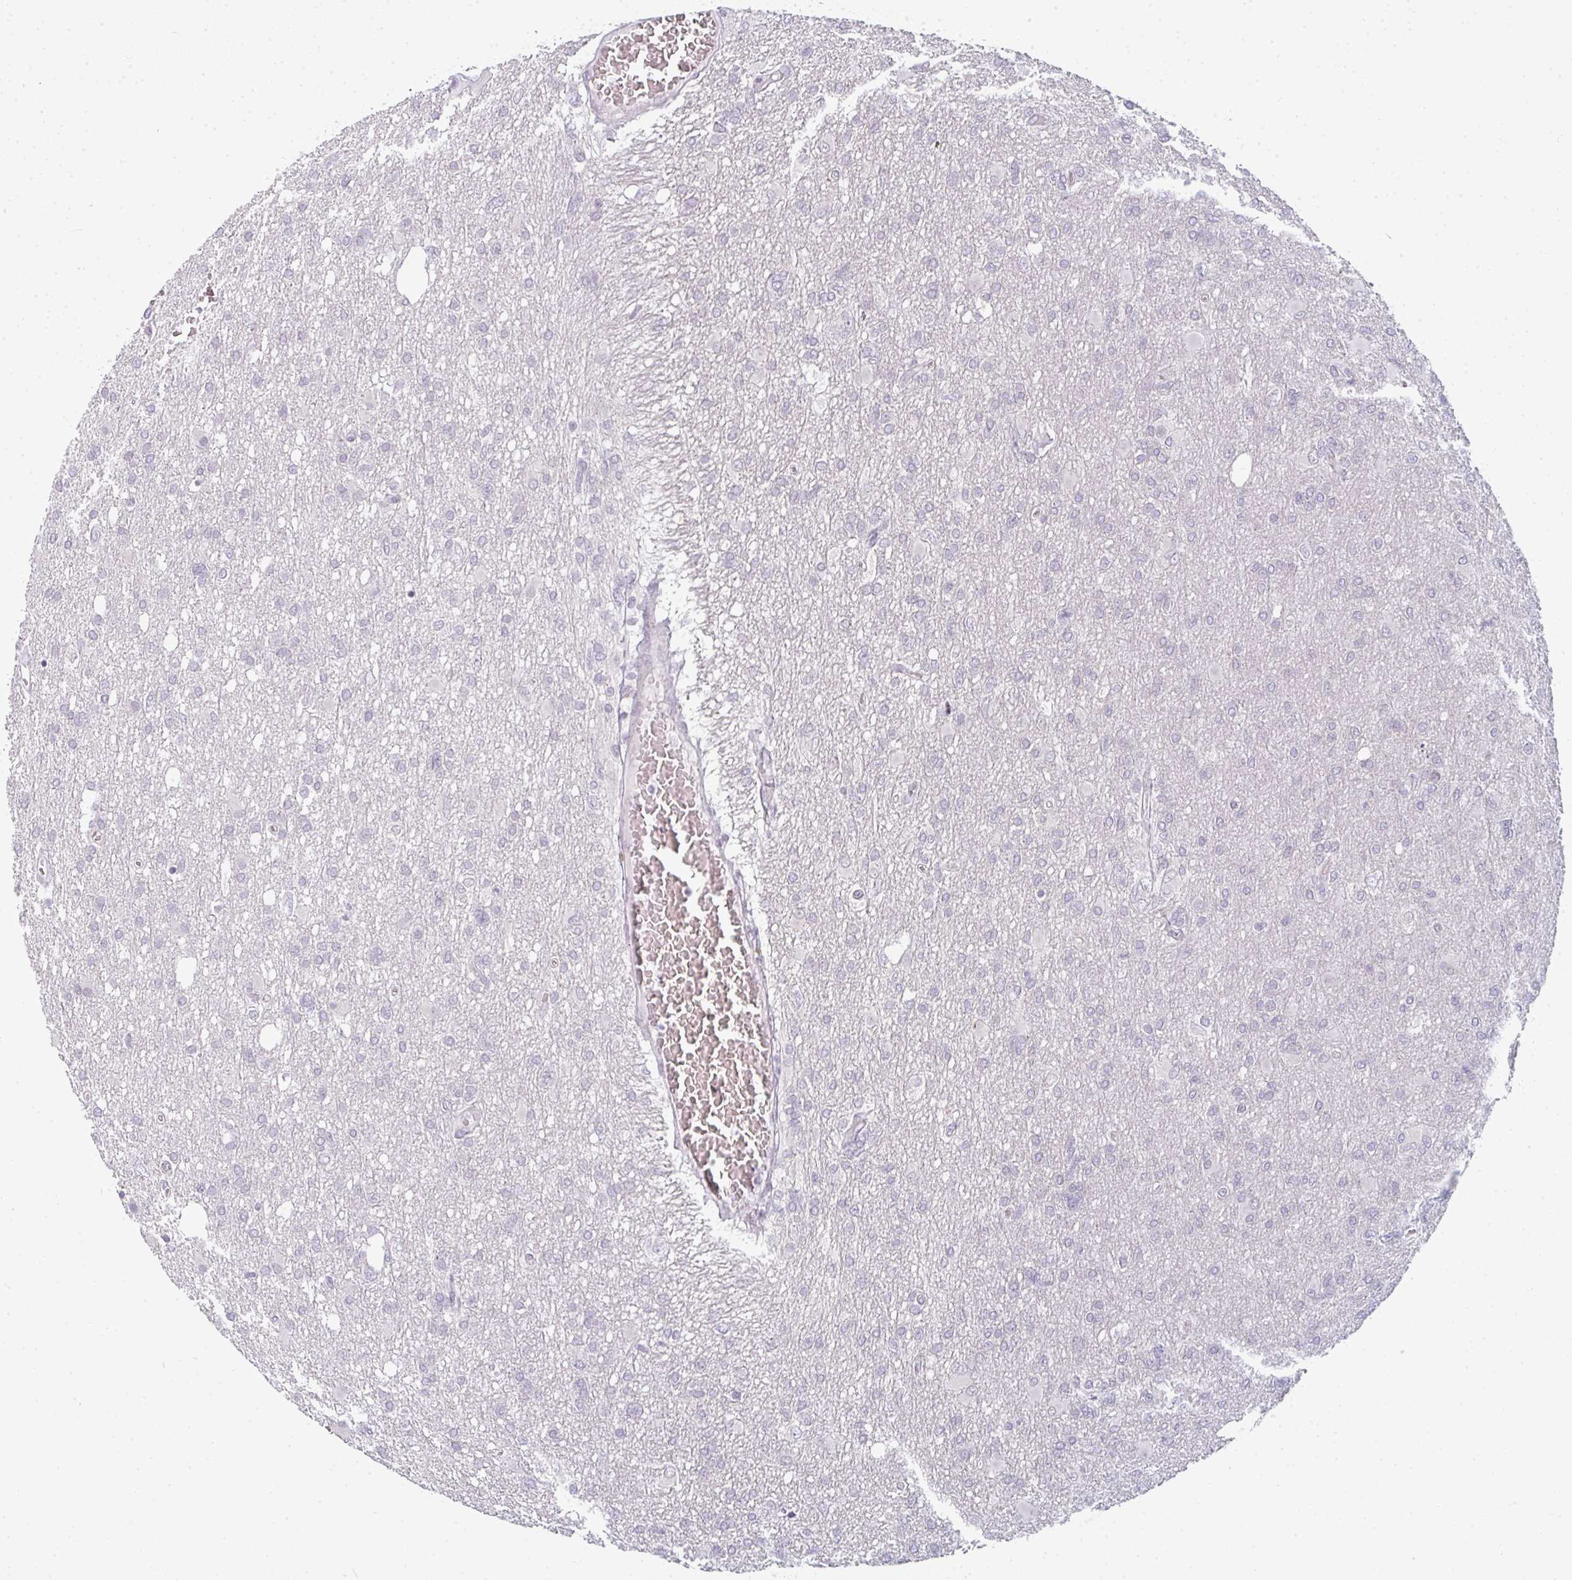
{"staining": {"intensity": "negative", "quantity": "none", "location": "none"}, "tissue": "glioma", "cell_type": "Tumor cells", "image_type": "cancer", "snomed": [{"axis": "morphology", "description": "Glioma, malignant, High grade"}, {"axis": "topography", "description": "Brain"}], "caption": "This is a histopathology image of immunohistochemistry staining of glioma, which shows no positivity in tumor cells.", "gene": "RBBP6", "patient": {"sex": "male", "age": 61}}